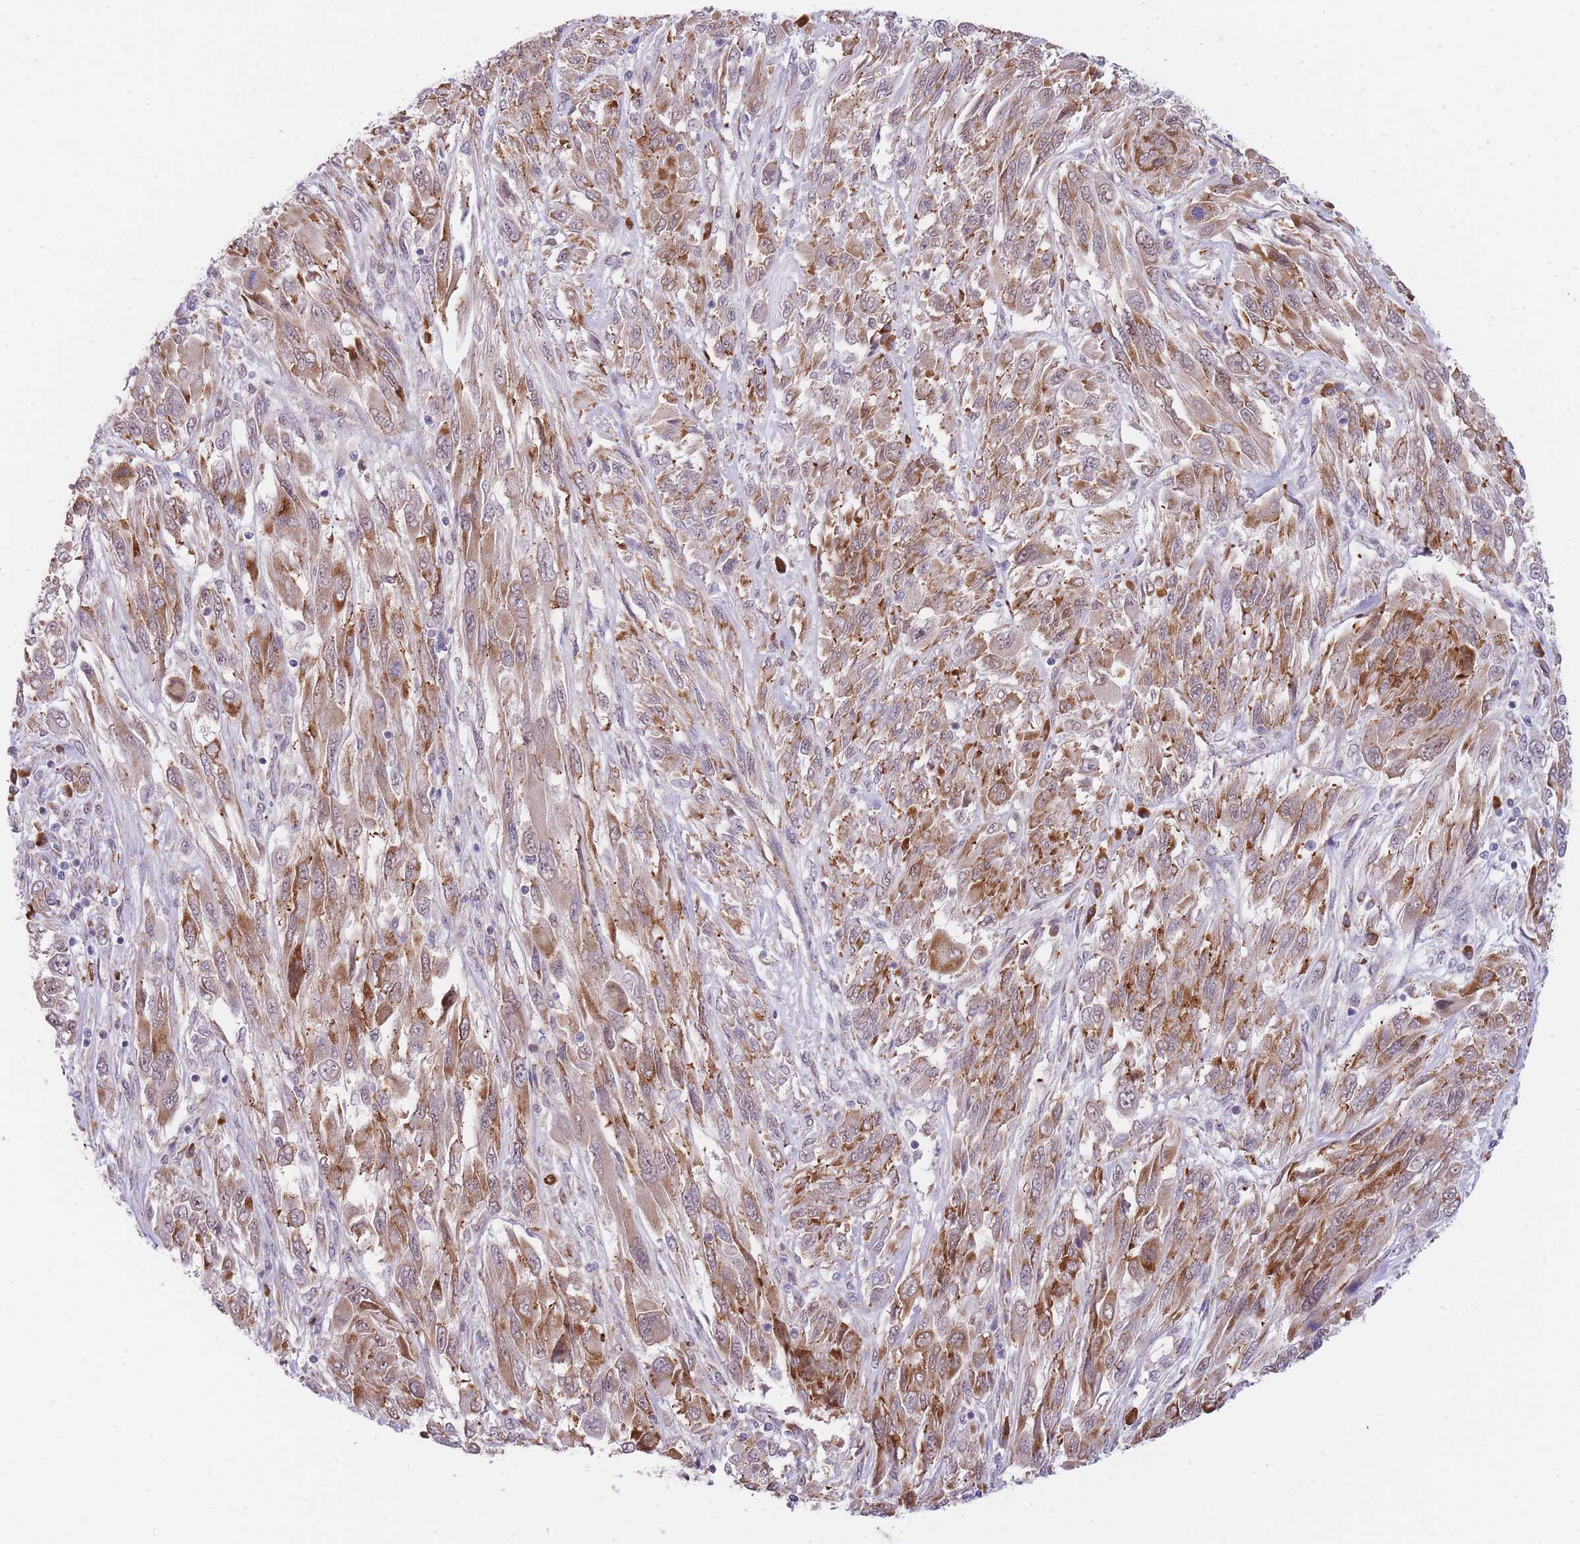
{"staining": {"intensity": "moderate", "quantity": ">75%", "location": "cytoplasmic/membranous"}, "tissue": "melanoma", "cell_type": "Tumor cells", "image_type": "cancer", "snomed": [{"axis": "morphology", "description": "Malignant melanoma, NOS"}, {"axis": "topography", "description": "Skin"}], "caption": "Protein staining of melanoma tissue demonstrates moderate cytoplasmic/membranous staining in approximately >75% of tumor cells.", "gene": "EXOSC8", "patient": {"sex": "female", "age": 91}}